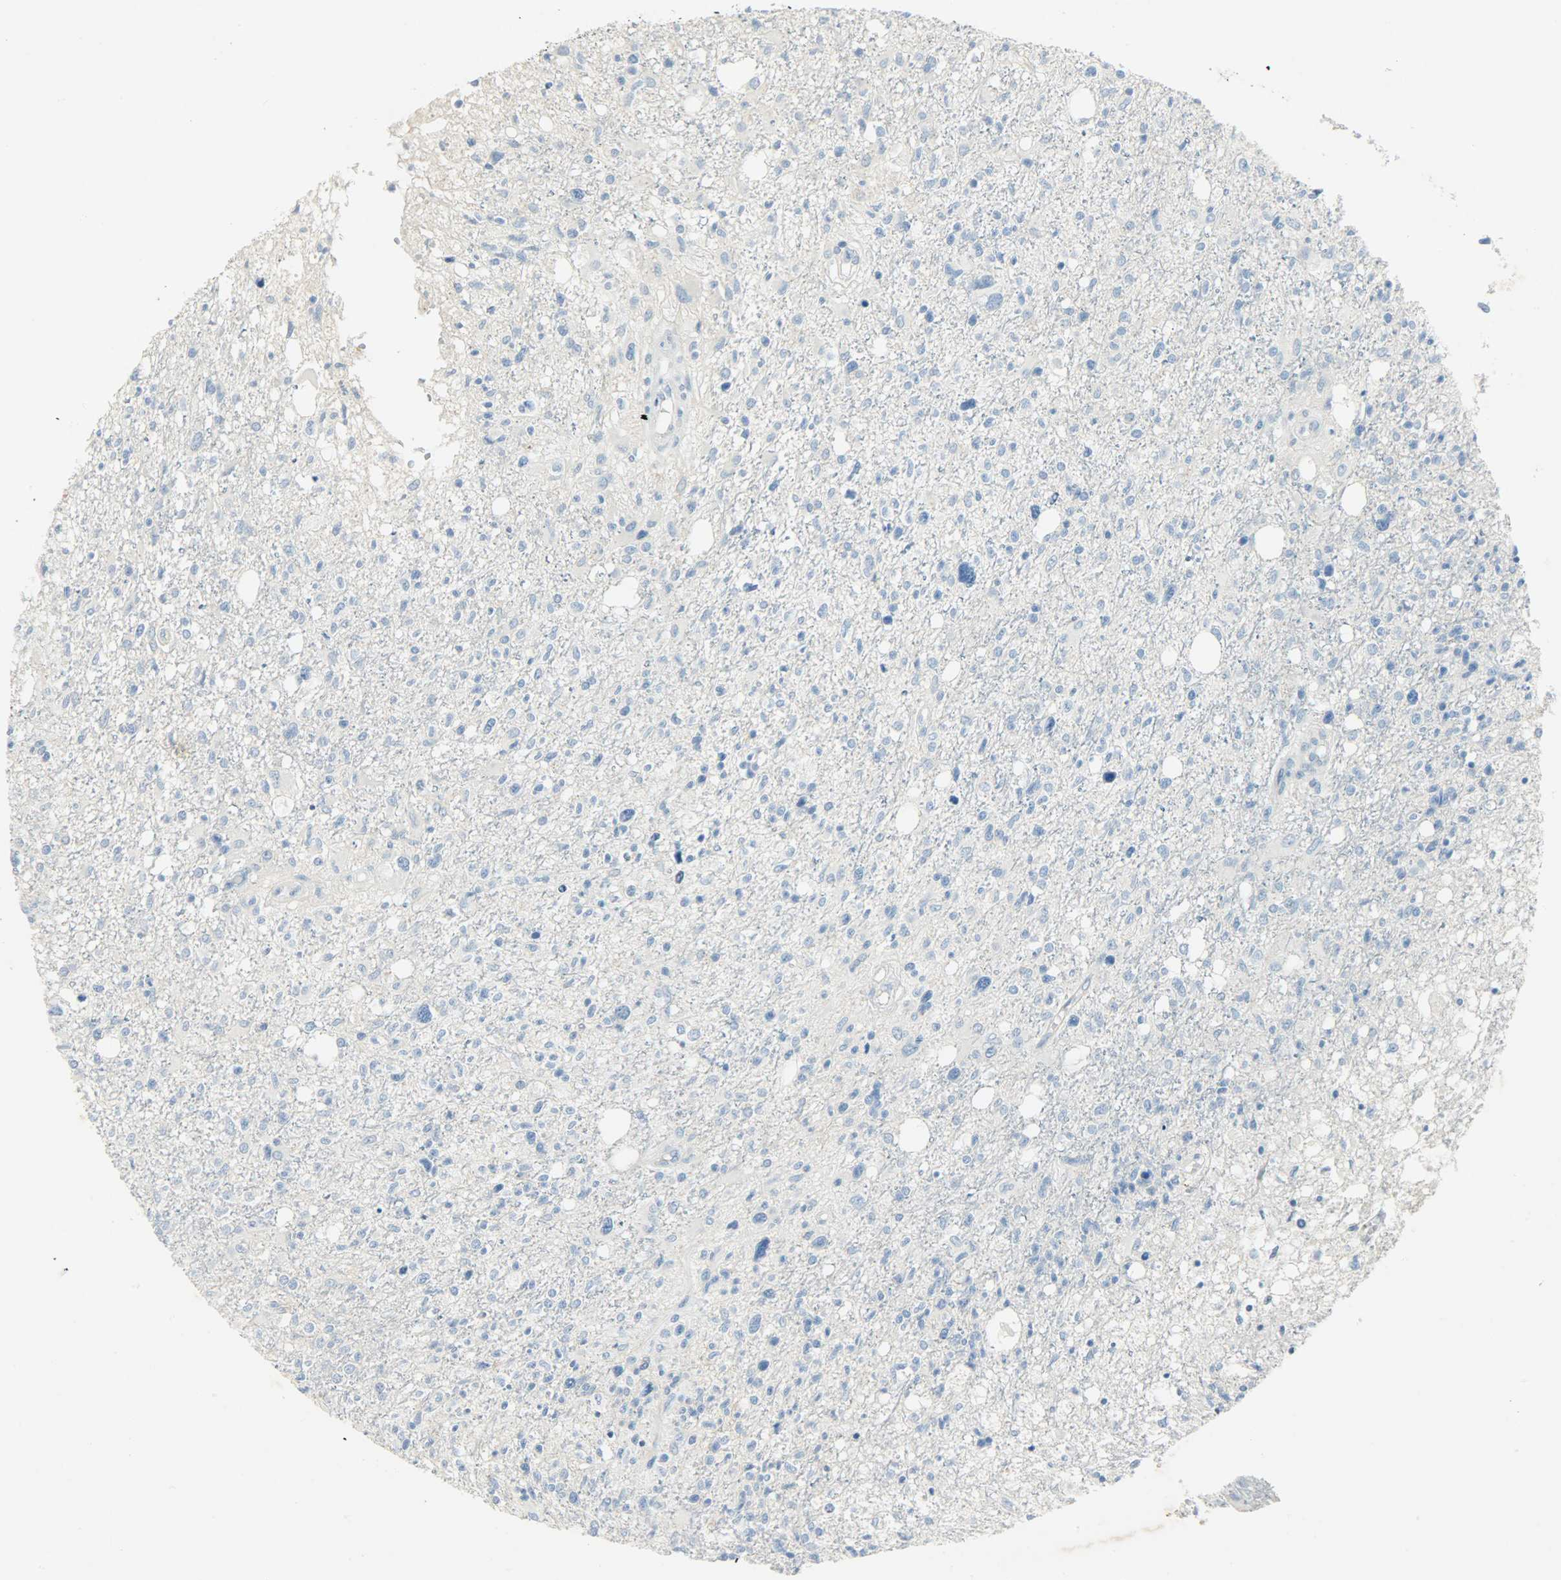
{"staining": {"intensity": "negative", "quantity": "none", "location": "none"}, "tissue": "glioma", "cell_type": "Tumor cells", "image_type": "cancer", "snomed": [{"axis": "morphology", "description": "Glioma, malignant, High grade"}, {"axis": "topography", "description": "Cerebral cortex"}], "caption": "Human malignant glioma (high-grade) stained for a protein using immunohistochemistry exhibits no positivity in tumor cells.", "gene": "PROM1", "patient": {"sex": "male", "age": 76}}